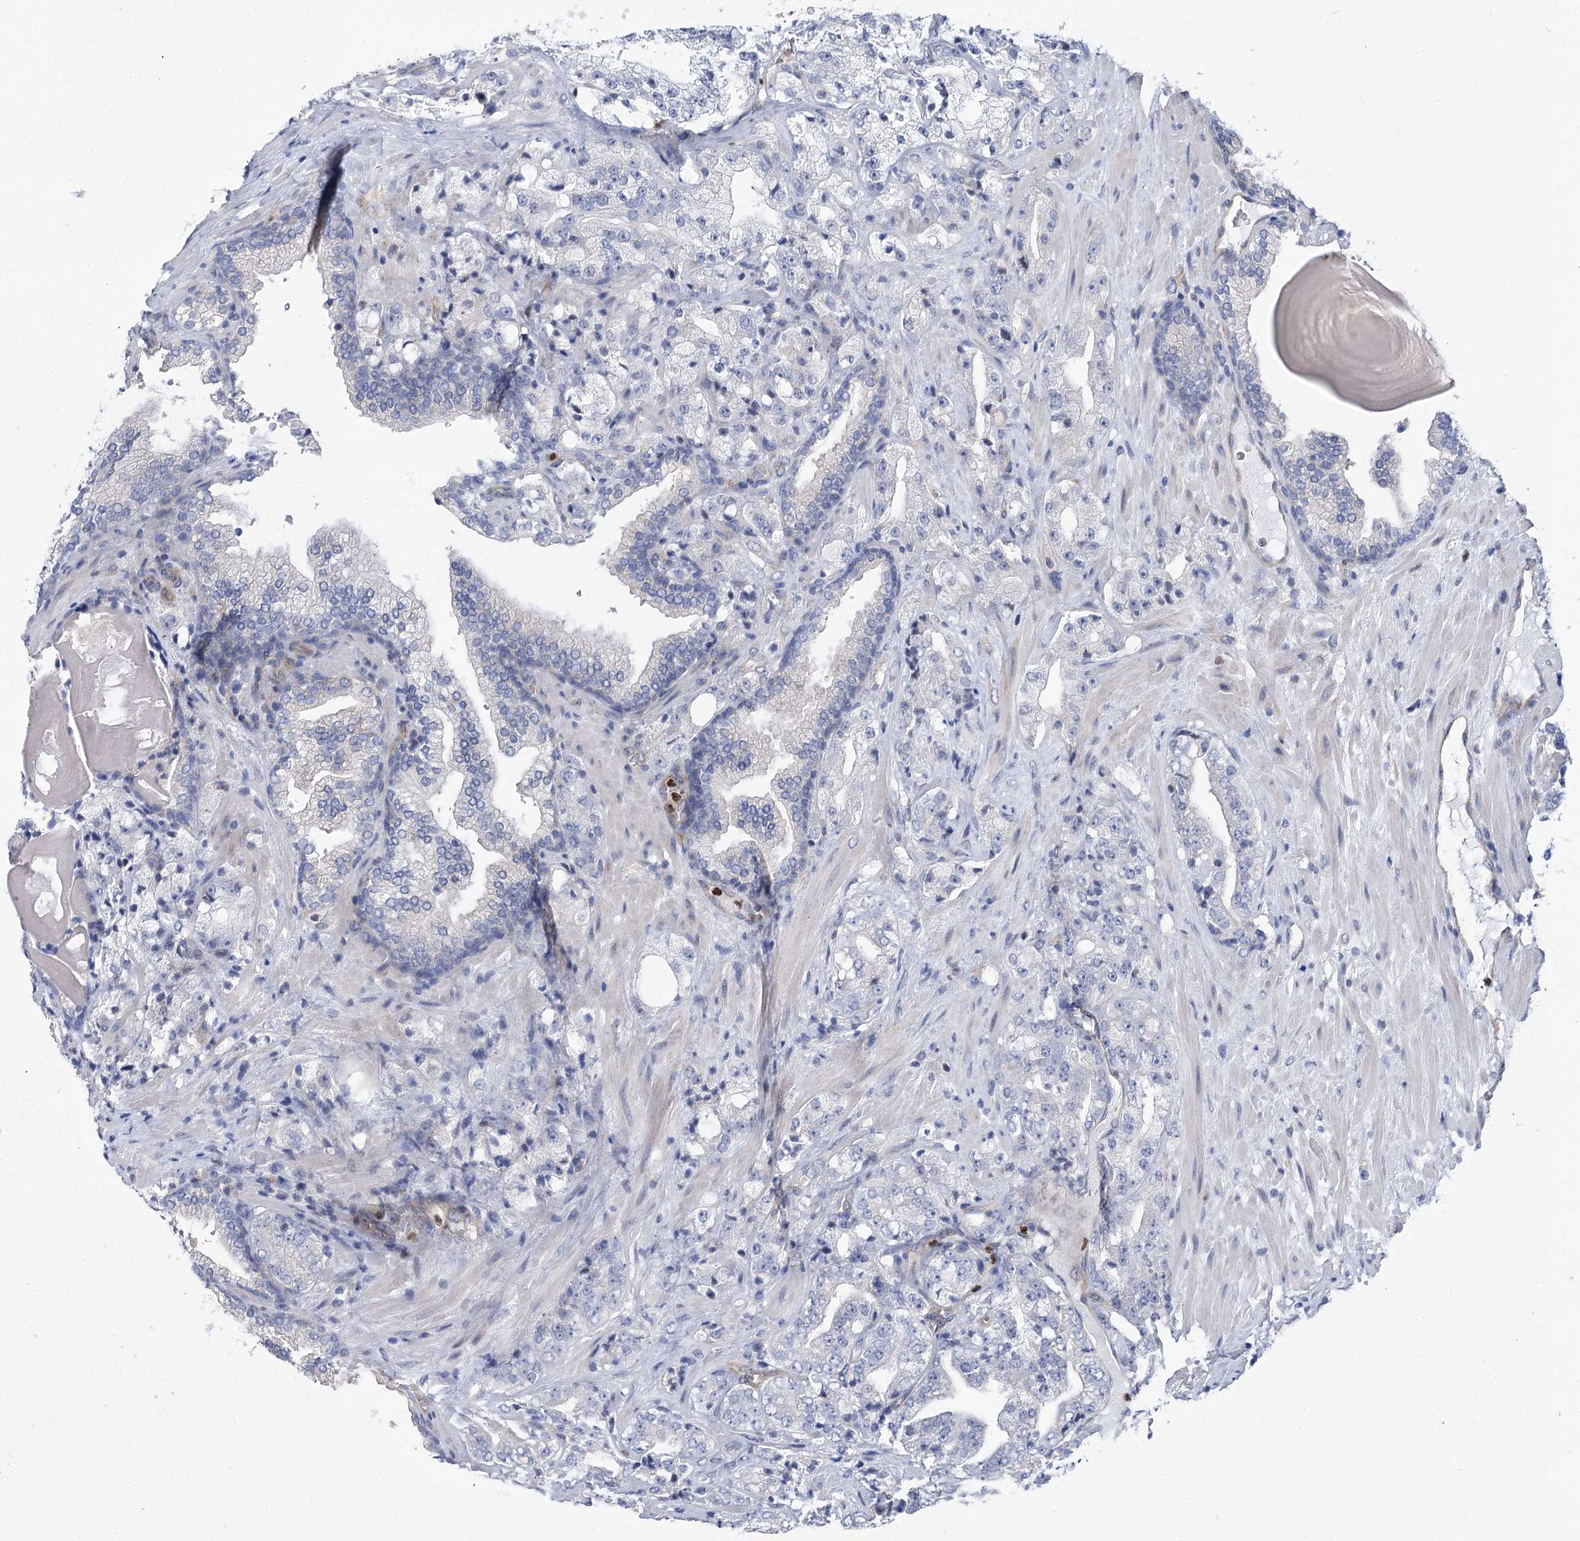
{"staining": {"intensity": "negative", "quantity": "none", "location": "none"}, "tissue": "prostate cancer", "cell_type": "Tumor cells", "image_type": "cancer", "snomed": [{"axis": "morphology", "description": "Adenocarcinoma, High grade"}, {"axis": "topography", "description": "Prostate"}], "caption": "Tumor cells are negative for brown protein staining in prostate high-grade adenocarcinoma.", "gene": "THAP6", "patient": {"sex": "male", "age": 64}}